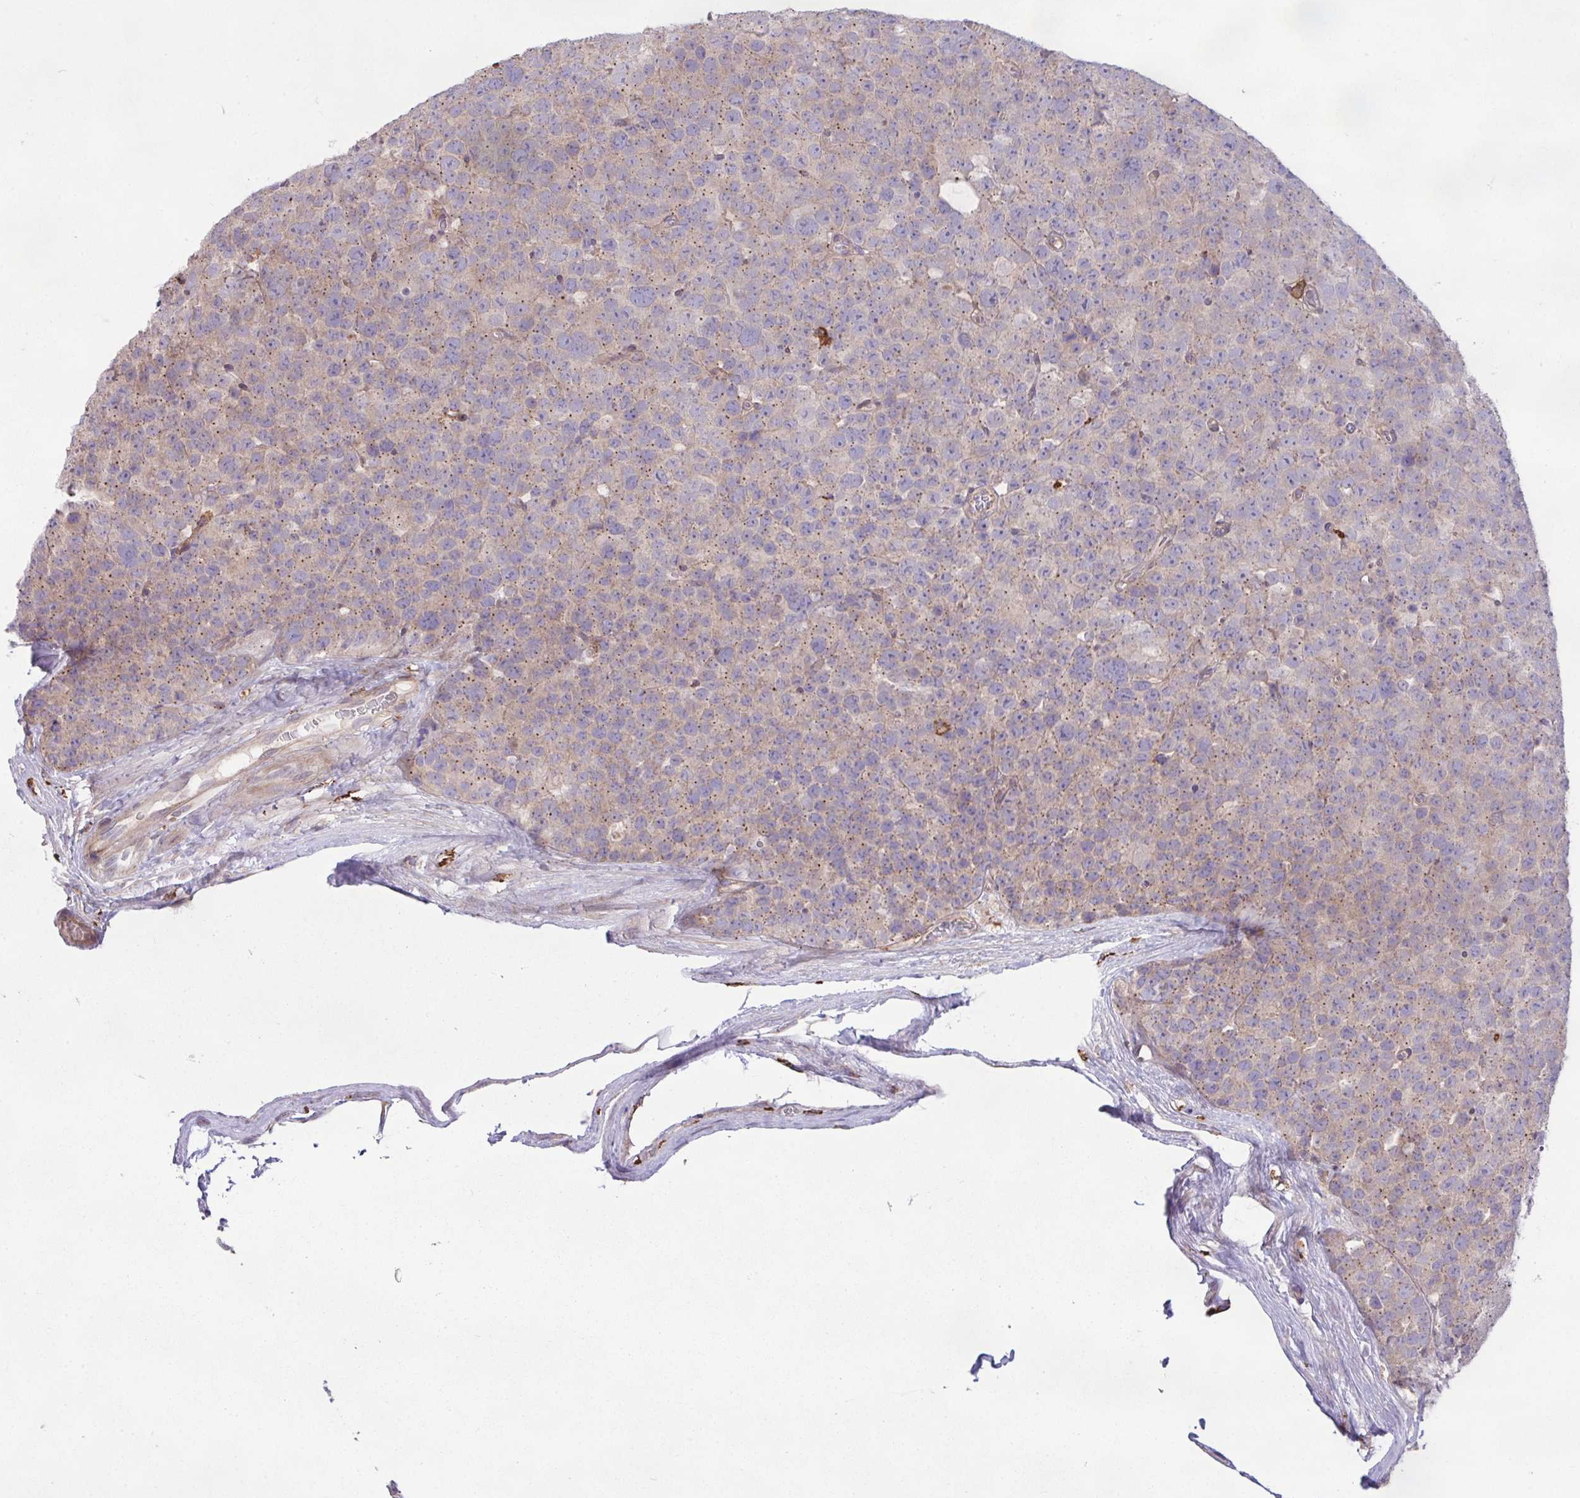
{"staining": {"intensity": "weak", "quantity": ">75%", "location": "cytoplasmic/membranous"}, "tissue": "testis cancer", "cell_type": "Tumor cells", "image_type": "cancer", "snomed": [{"axis": "morphology", "description": "Seminoma, NOS"}, {"axis": "topography", "description": "Testis"}], "caption": "High-magnification brightfield microscopy of seminoma (testis) stained with DAB (brown) and counterstained with hematoxylin (blue). tumor cells exhibit weak cytoplasmic/membranous expression is present in about>75% of cells. (IHC, brightfield microscopy, high magnification).", "gene": "ARHGEF25", "patient": {"sex": "male", "age": 71}}